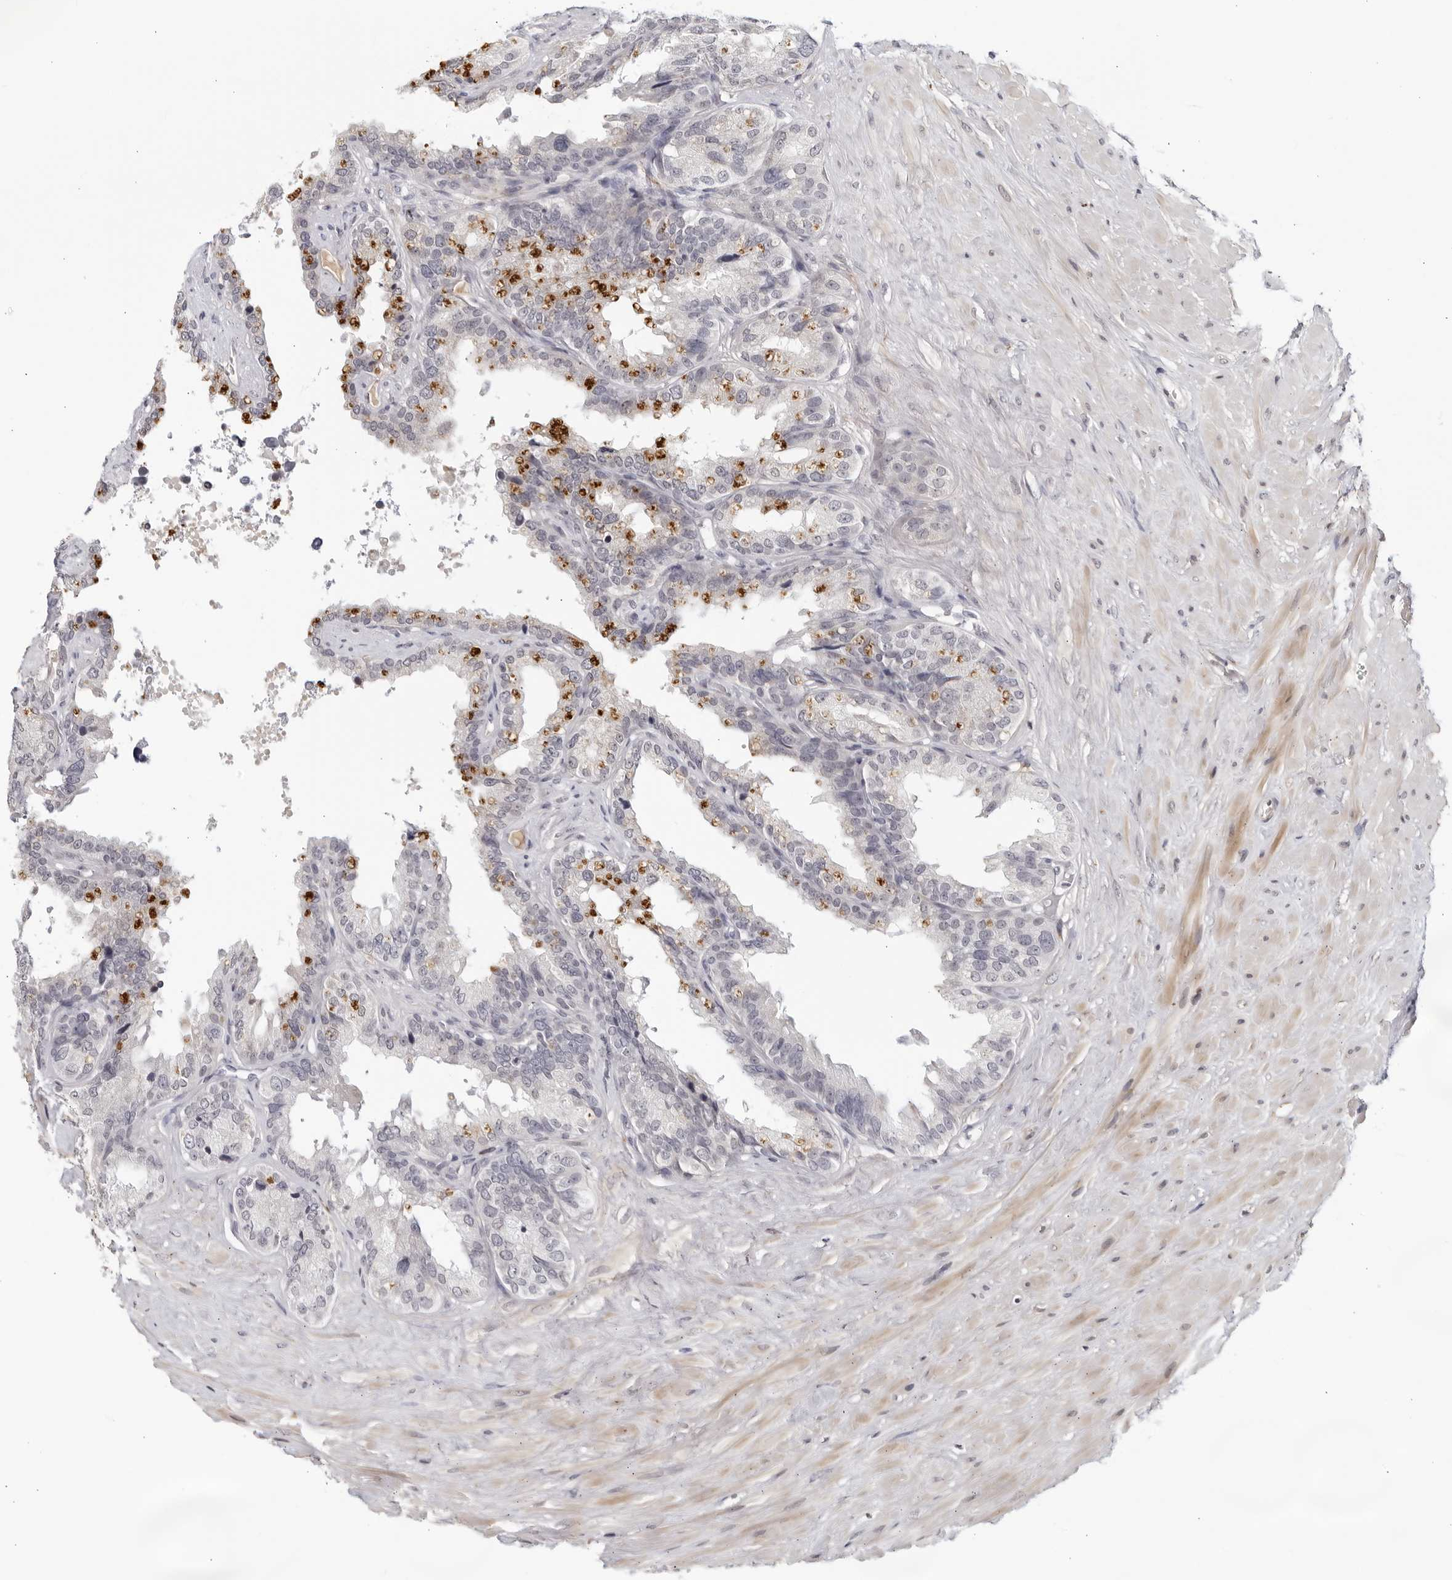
{"staining": {"intensity": "negative", "quantity": "none", "location": "none"}, "tissue": "seminal vesicle", "cell_type": "Glandular cells", "image_type": "normal", "snomed": [{"axis": "morphology", "description": "Normal tissue, NOS"}, {"axis": "topography", "description": "Seminal veicle"}], "caption": "IHC of benign human seminal vesicle shows no expression in glandular cells. The staining was performed using DAB to visualize the protein expression in brown, while the nuclei were stained in blue with hematoxylin (Magnification: 20x).", "gene": "STRADB", "patient": {"sex": "male", "age": 80}}